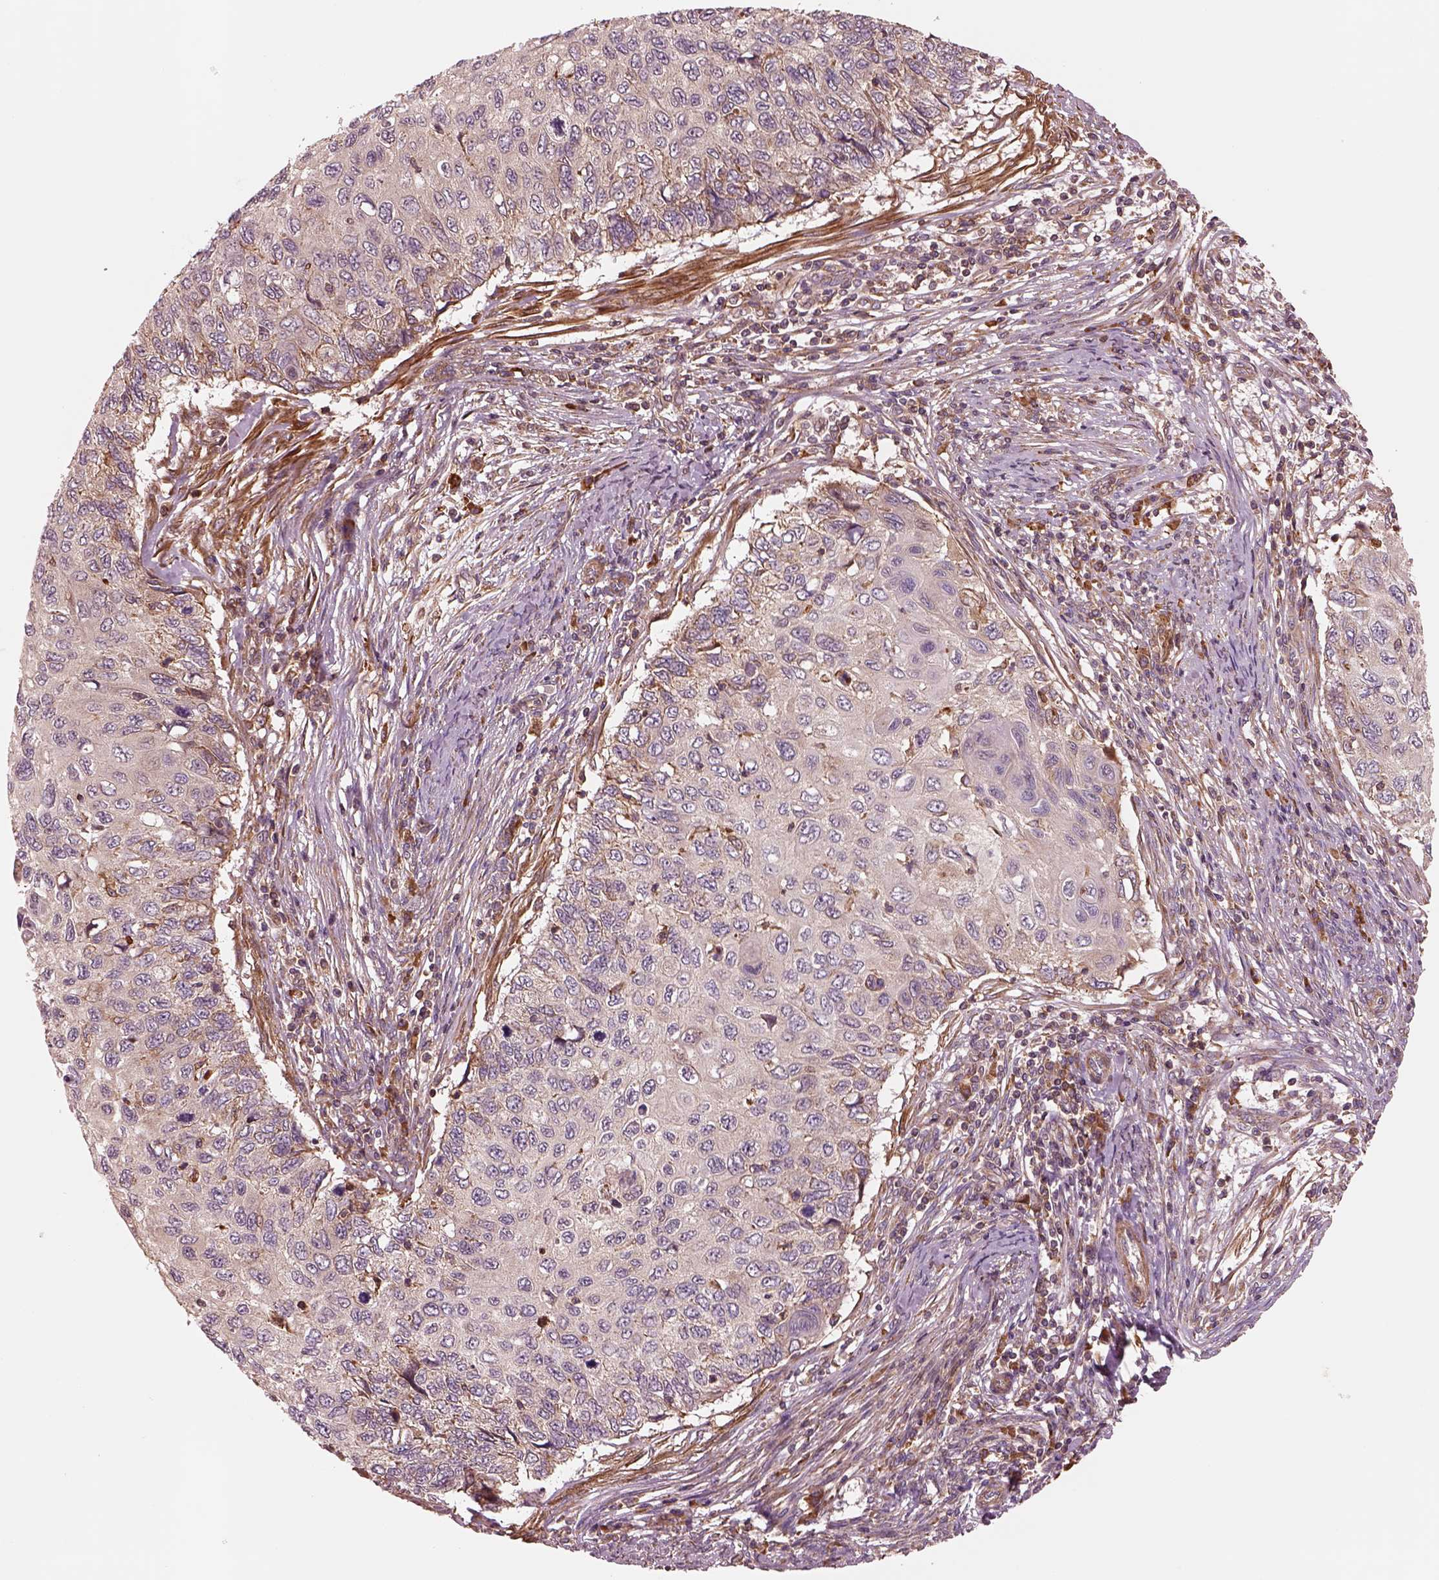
{"staining": {"intensity": "weak", "quantity": "<25%", "location": "cytoplasmic/membranous"}, "tissue": "cervical cancer", "cell_type": "Tumor cells", "image_type": "cancer", "snomed": [{"axis": "morphology", "description": "Squamous cell carcinoma, NOS"}, {"axis": "topography", "description": "Cervix"}], "caption": "High power microscopy image of an immunohistochemistry image of cervical cancer (squamous cell carcinoma), revealing no significant staining in tumor cells.", "gene": "ASCC2", "patient": {"sex": "female", "age": 70}}